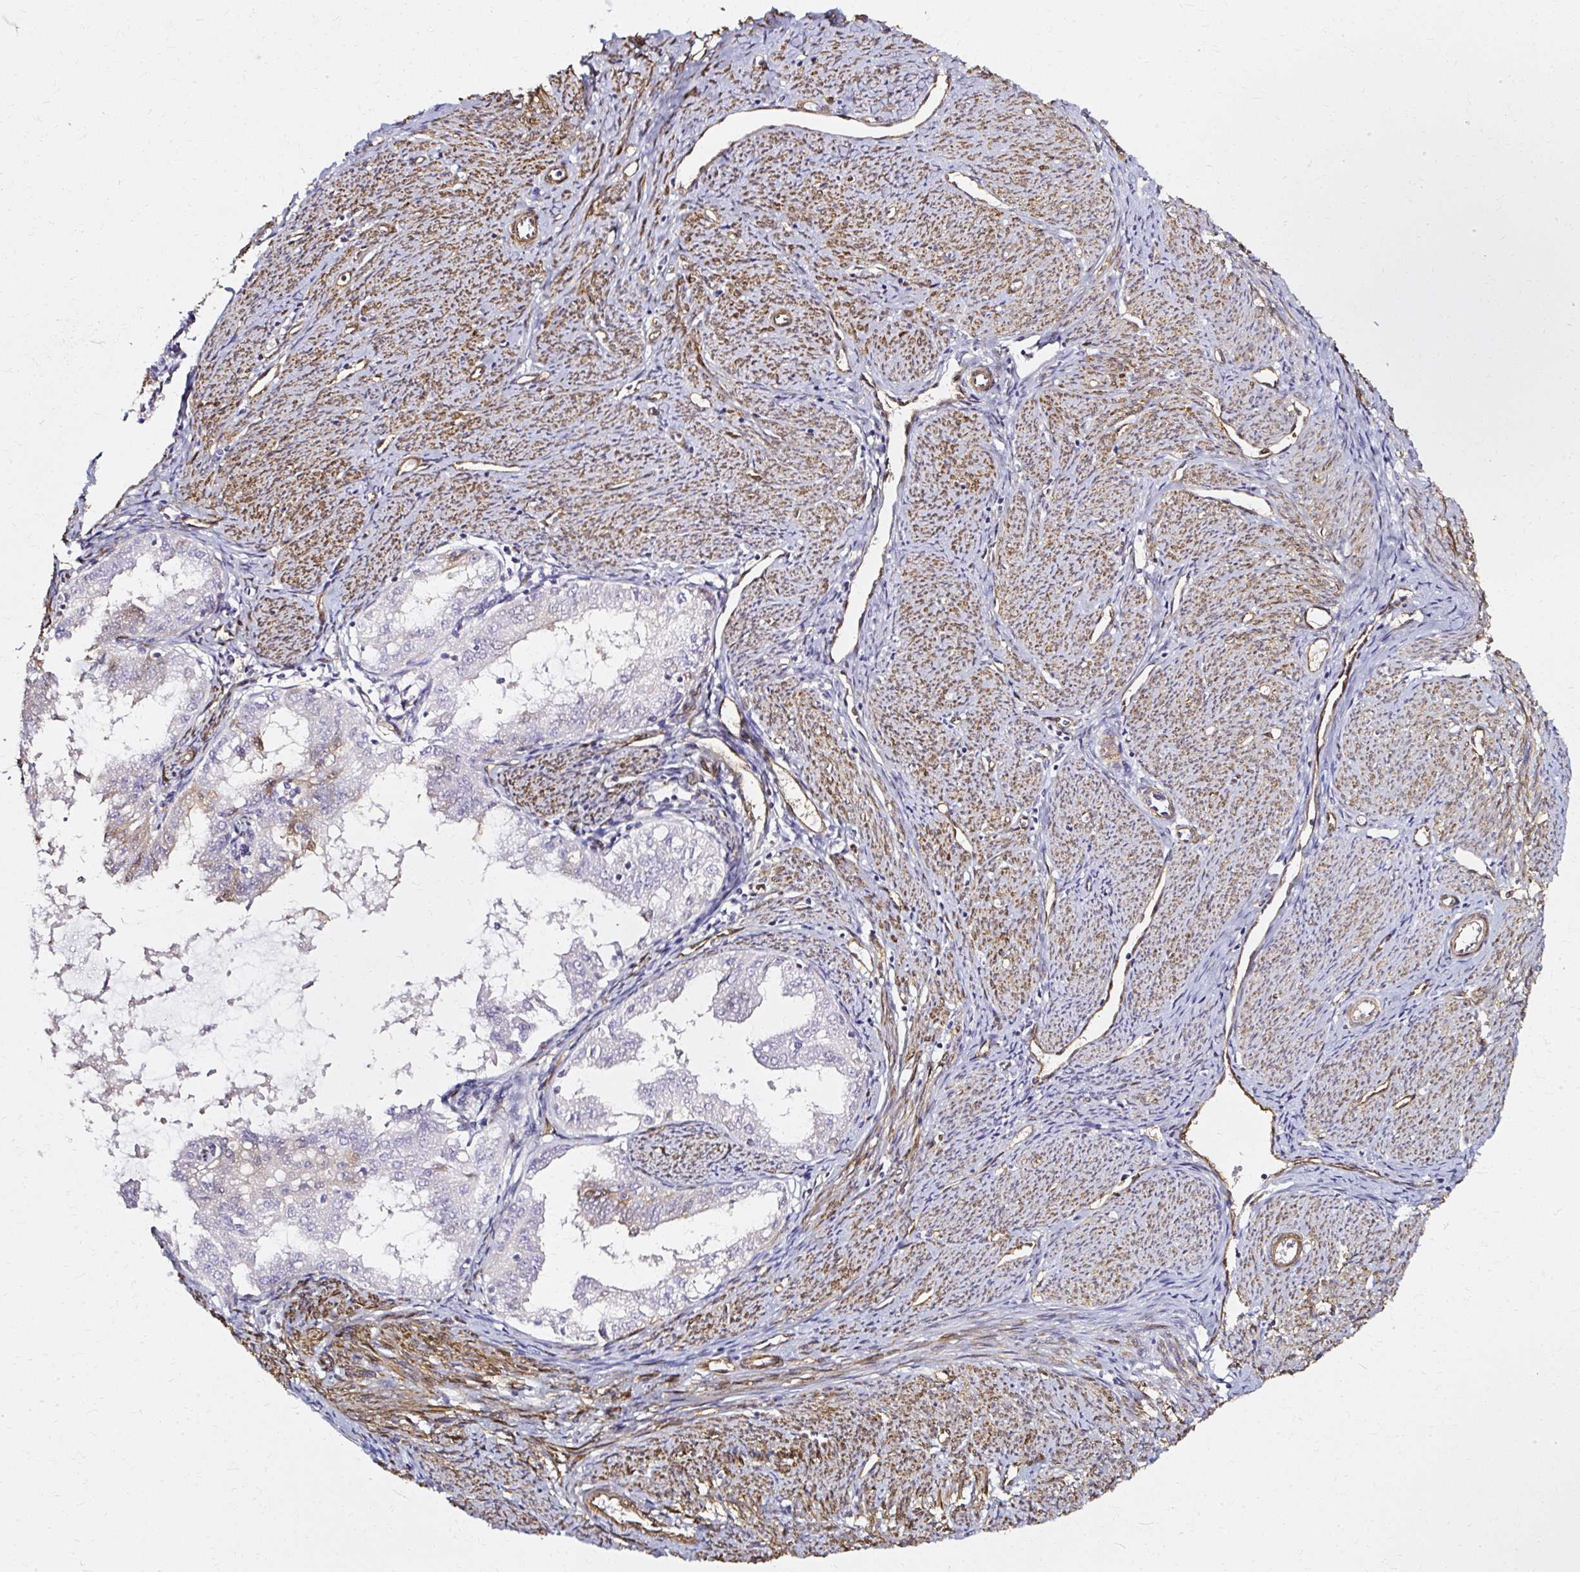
{"staining": {"intensity": "moderate", "quantity": "25%-75%", "location": "cytoplasmic/membranous"}, "tissue": "endometrial cancer", "cell_type": "Tumor cells", "image_type": "cancer", "snomed": [{"axis": "morphology", "description": "Adenocarcinoma, NOS"}, {"axis": "topography", "description": "Endometrium"}], "caption": "Endometrial cancer (adenocarcinoma) stained for a protein shows moderate cytoplasmic/membranous positivity in tumor cells.", "gene": "CNN3", "patient": {"sex": "female", "age": 70}}